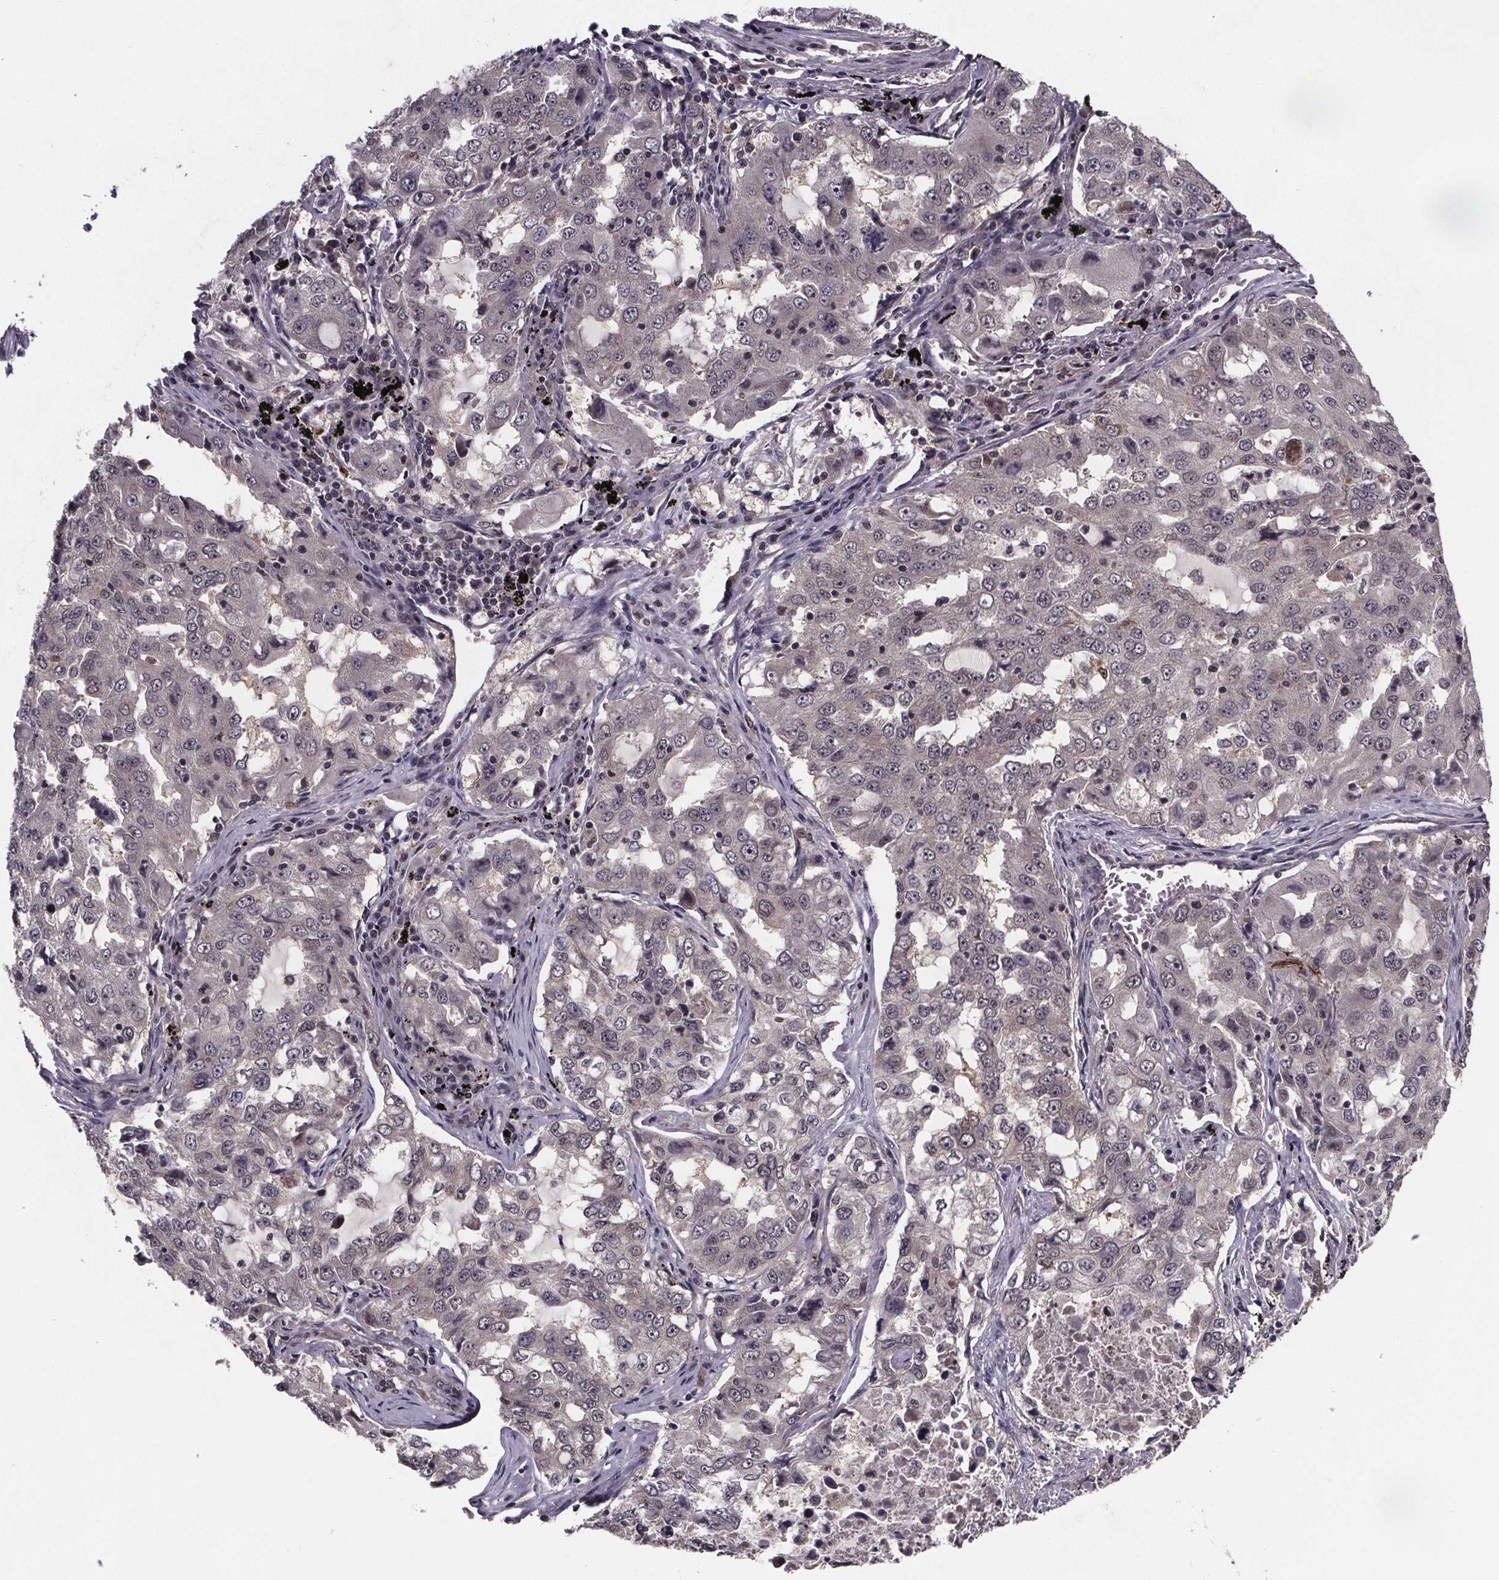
{"staining": {"intensity": "negative", "quantity": "none", "location": "none"}, "tissue": "lung cancer", "cell_type": "Tumor cells", "image_type": "cancer", "snomed": [{"axis": "morphology", "description": "Adenocarcinoma, NOS"}, {"axis": "topography", "description": "Lung"}], "caption": "An immunohistochemistry image of lung cancer is shown. There is no staining in tumor cells of lung cancer.", "gene": "FN3KRP", "patient": {"sex": "female", "age": 61}}